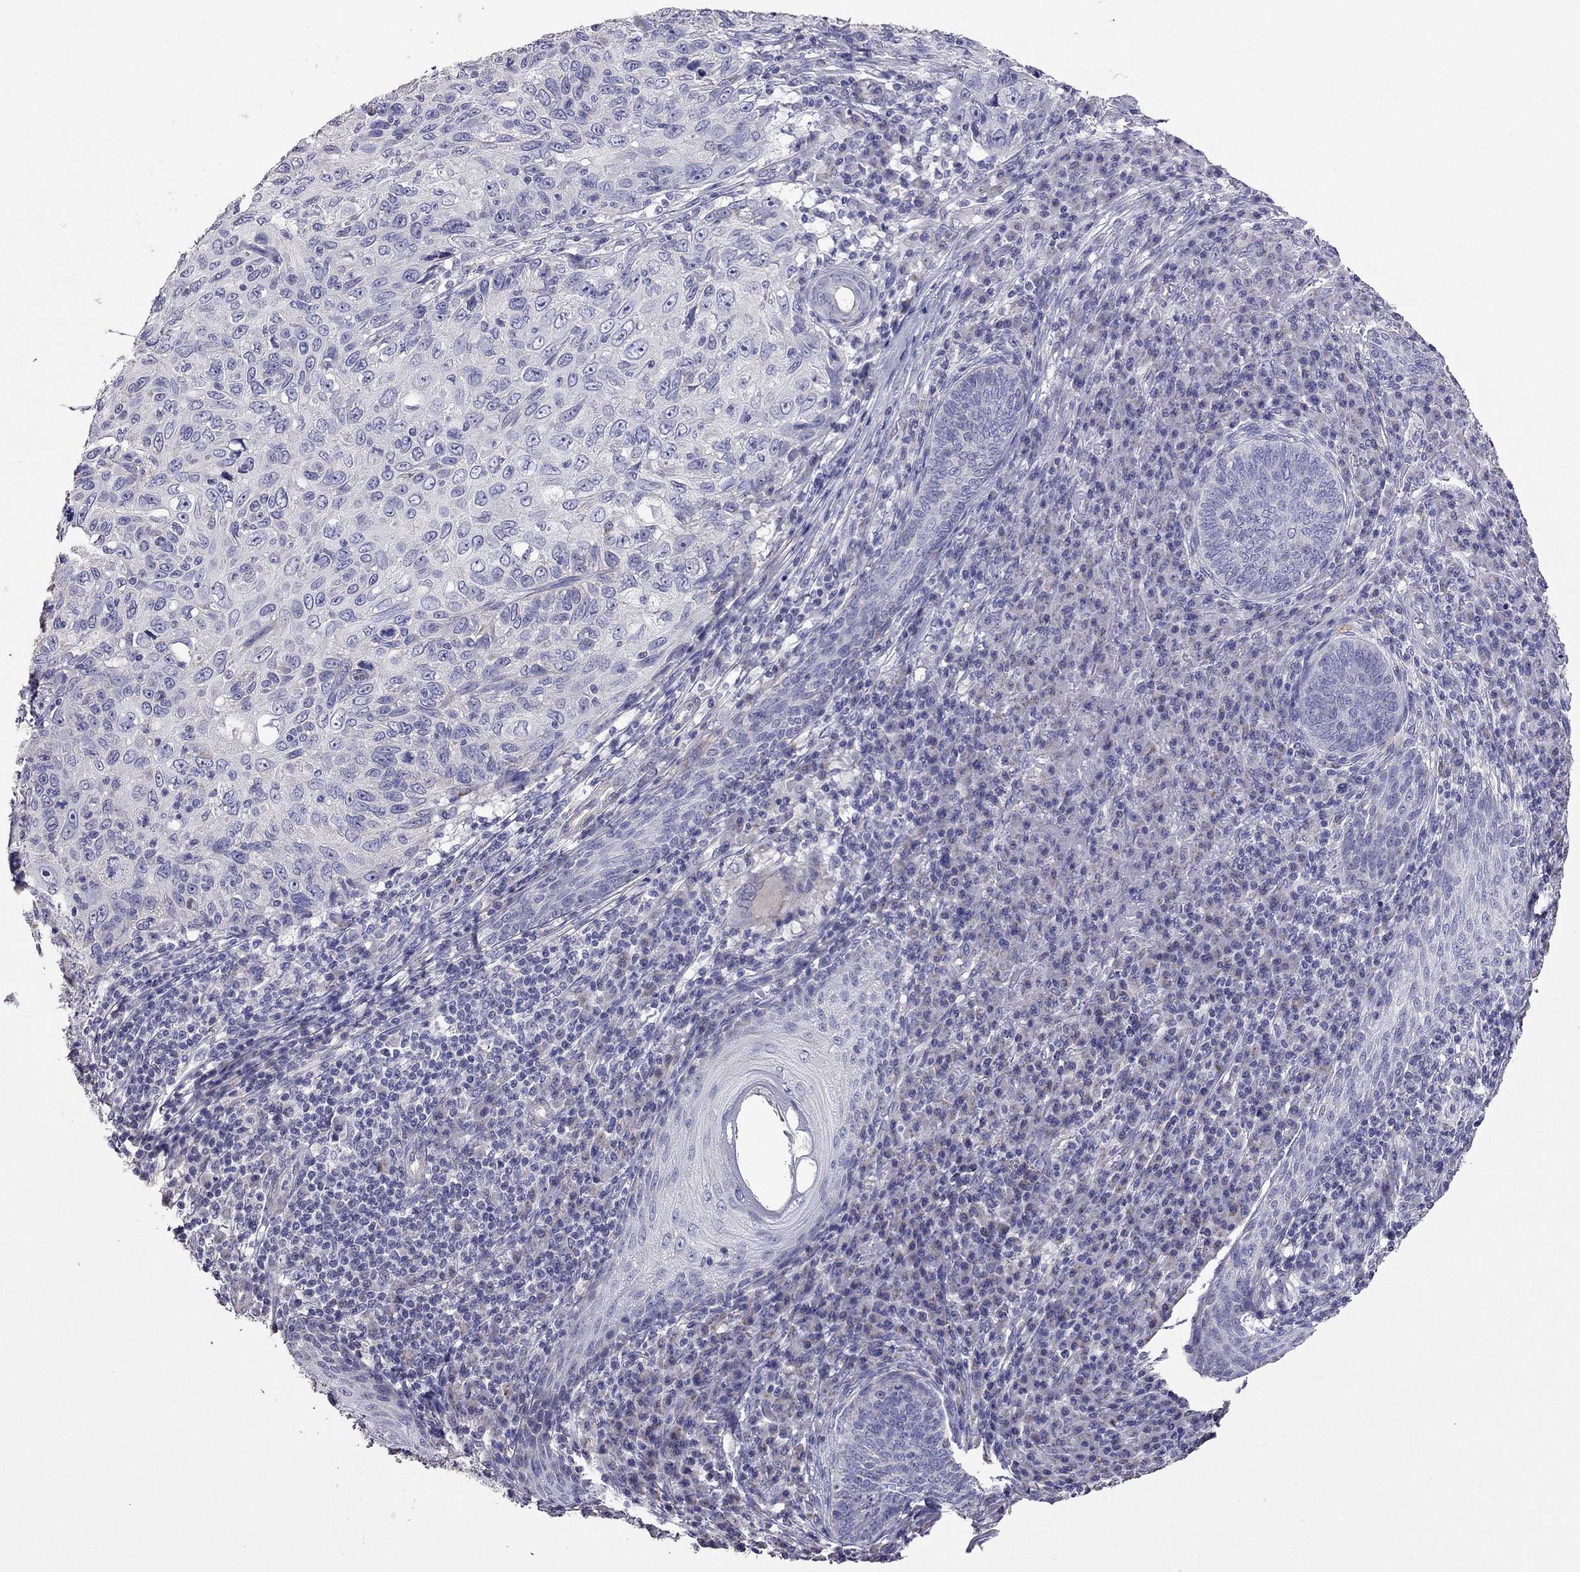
{"staining": {"intensity": "negative", "quantity": "none", "location": "none"}, "tissue": "skin cancer", "cell_type": "Tumor cells", "image_type": "cancer", "snomed": [{"axis": "morphology", "description": "Squamous cell carcinoma, NOS"}, {"axis": "topography", "description": "Skin"}], "caption": "Immunohistochemistry micrograph of neoplastic tissue: human squamous cell carcinoma (skin) stained with DAB (3,3'-diaminobenzidine) demonstrates no significant protein positivity in tumor cells. (Stains: DAB (3,3'-diaminobenzidine) immunohistochemistry (IHC) with hematoxylin counter stain, Microscopy: brightfield microscopy at high magnification).", "gene": "AK5", "patient": {"sex": "male", "age": 92}}